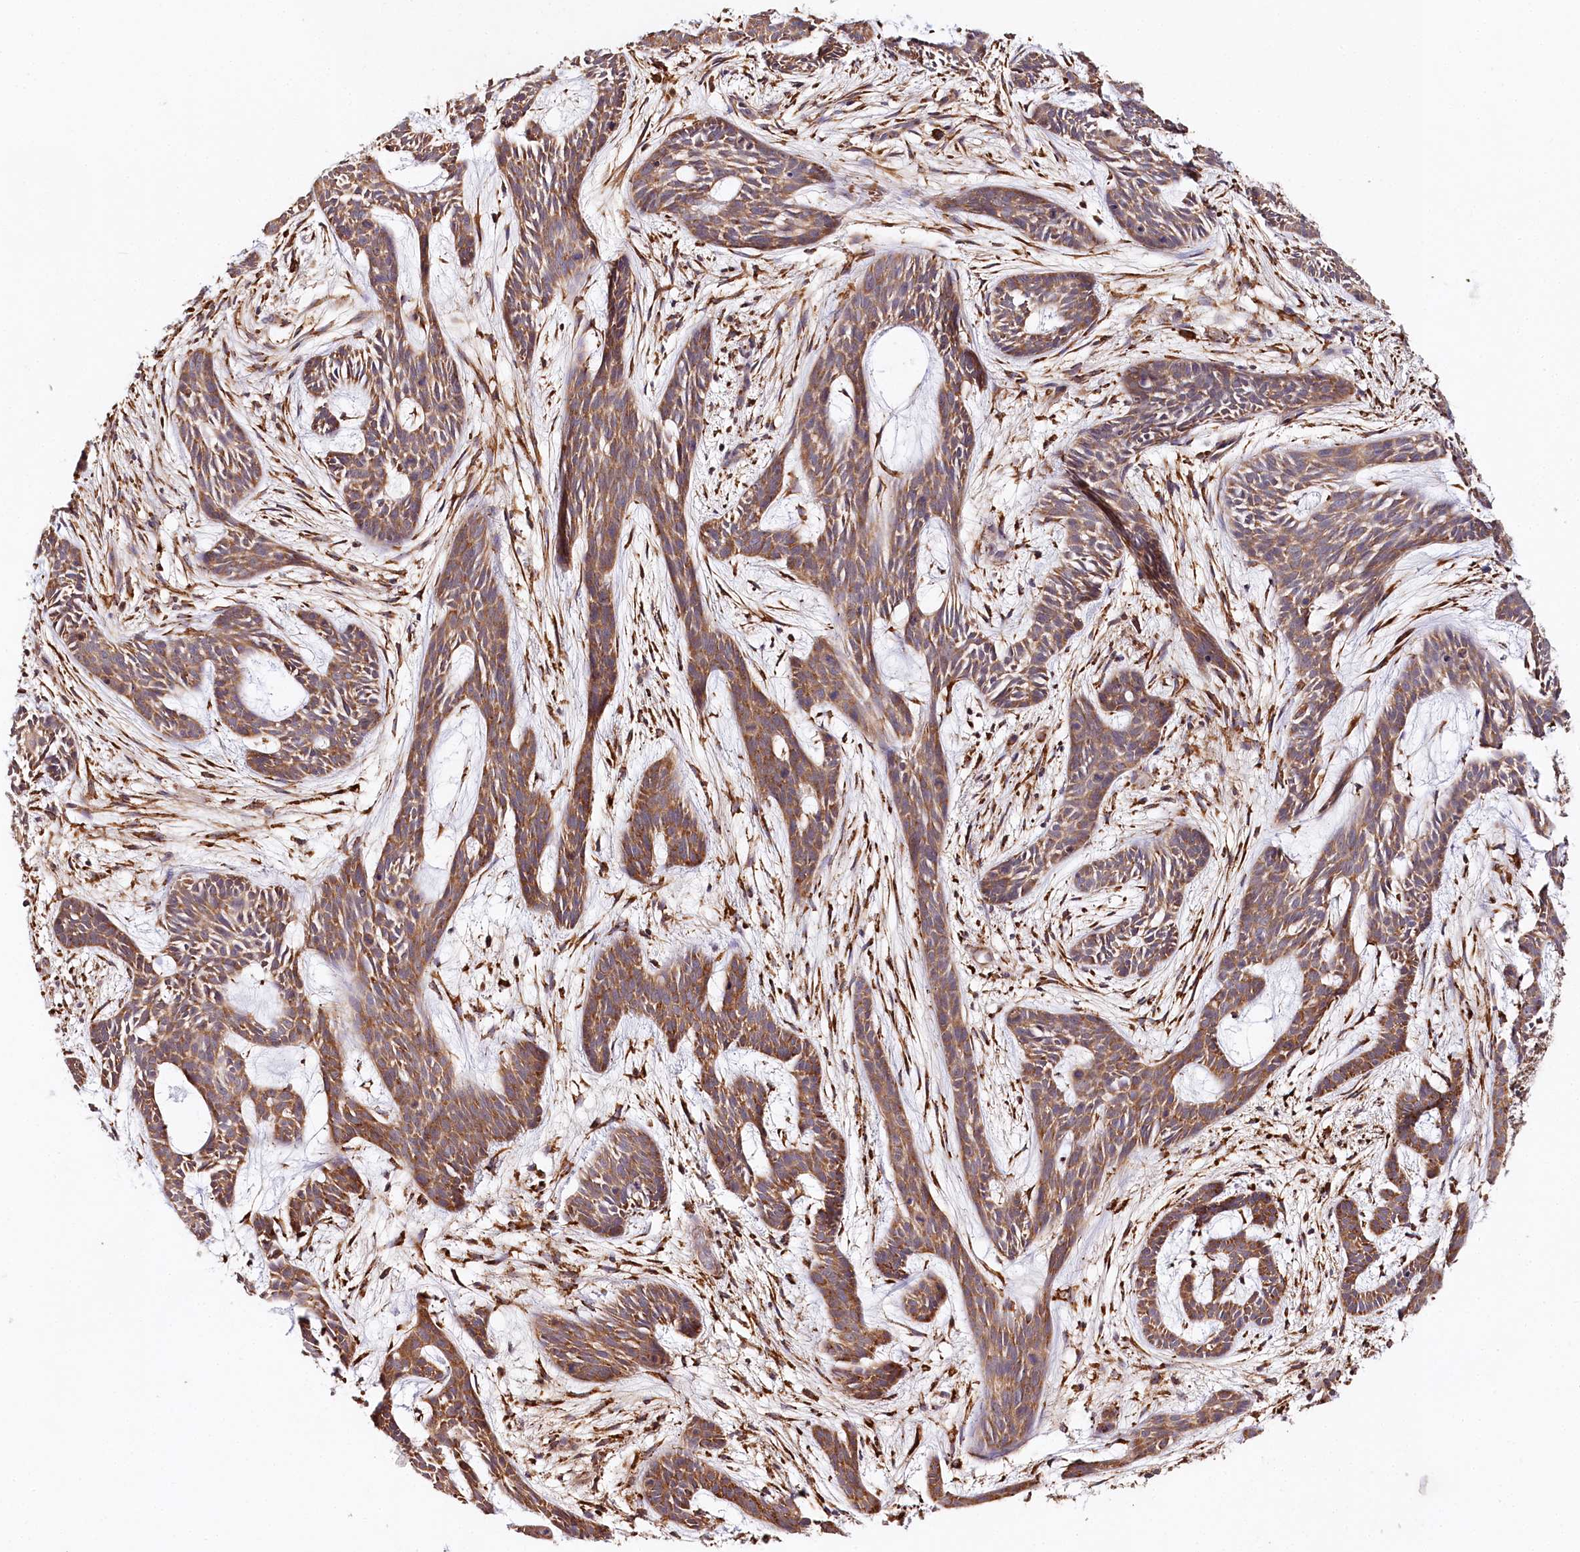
{"staining": {"intensity": "strong", "quantity": ">75%", "location": "cytoplasmic/membranous"}, "tissue": "skin cancer", "cell_type": "Tumor cells", "image_type": "cancer", "snomed": [{"axis": "morphology", "description": "Basal cell carcinoma"}, {"axis": "topography", "description": "Skin"}], "caption": "Immunohistochemistry (IHC) histopathology image of neoplastic tissue: human skin basal cell carcinoma stained using immunohistochemistry (IHC) displays high levels of strong protein expression localized specifically in the cytoplasmic/membranous of tumor cells, appearing as a cytoplasmic/membranous brown color.", "gene": "VEGFA", "patient": {"sex": "male", "age": 89}}